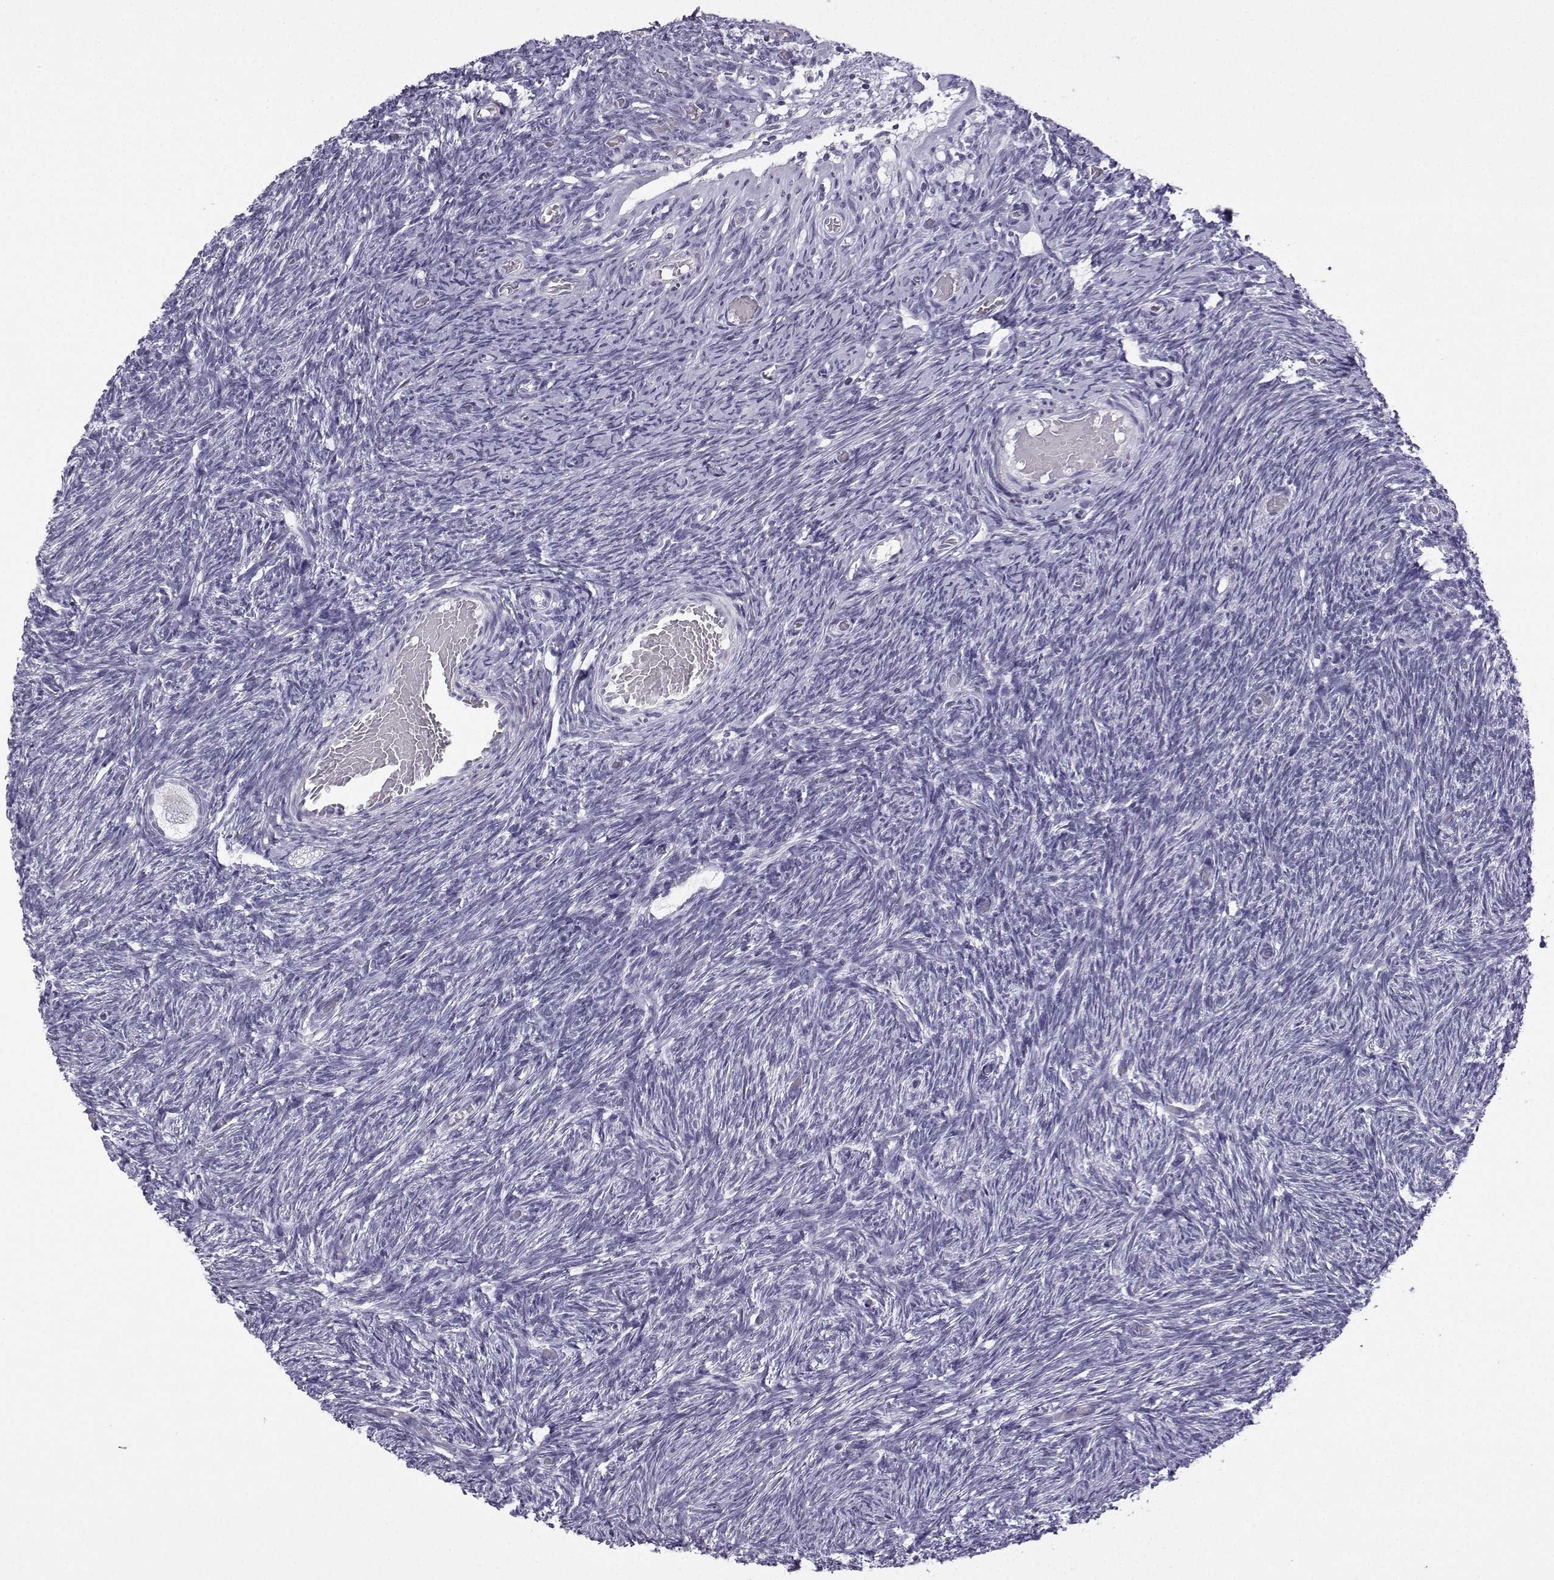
{"staining": {"intensity": "negative", "quantity": "none", "location": "none"}, "tissue": "ovary", "cell_type": "Follicle cells", "image_type": "normal", "snomed": [{"axis": "morphology", "description": "Normal tissue, NOS"}, {"axis": "topography", "description": "Ovary"}], "caption": "IHC image of normal ovary: ovary stained with DAB (3,3'-diaminobenzidine) demonstrates no significant protein expression in follicle cells. (DAB immunohistochemistry, high magnification).", "gene": "MRGBP", "patient": {"sex": "female", "age": 39}}